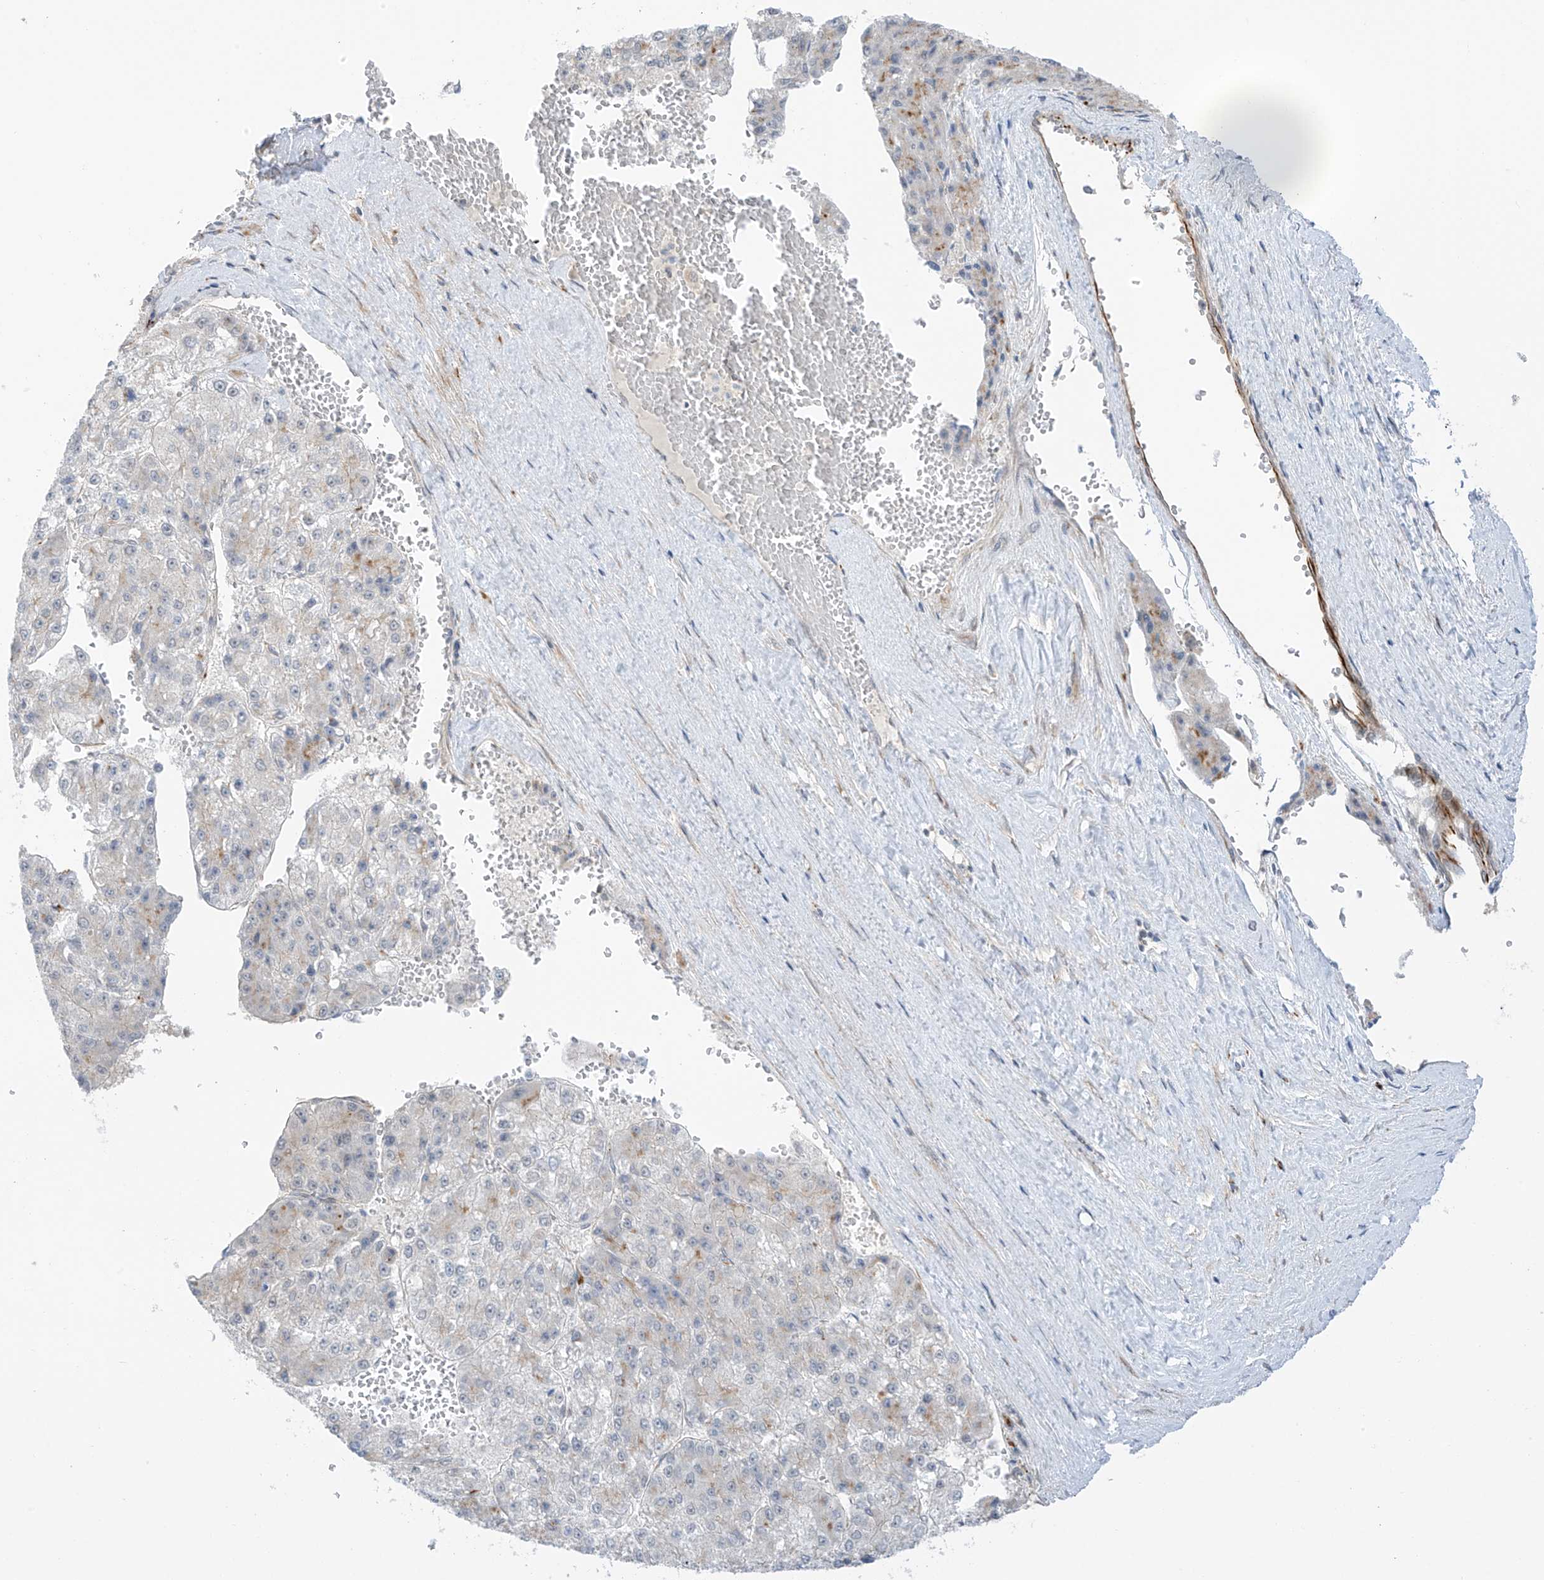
{"staining": {"intensity": "negative", "quantity": "none", "location": "none"}, "tissue": "liver cancer", "cell_type": "Tumor cells", "image_type": "cancer", "snomed": [{"axis": "morphology", "description": "Carcinoma, Hepatocellular, NOS"}, {"axis": "topography", "description": "Liver"}], "caption": "IHC of hepatocellular carcinoma (liver) shows no staining in tumor cells.", "gene": "HS6ST2", "patient": {"sex": "female", "age": 73}}